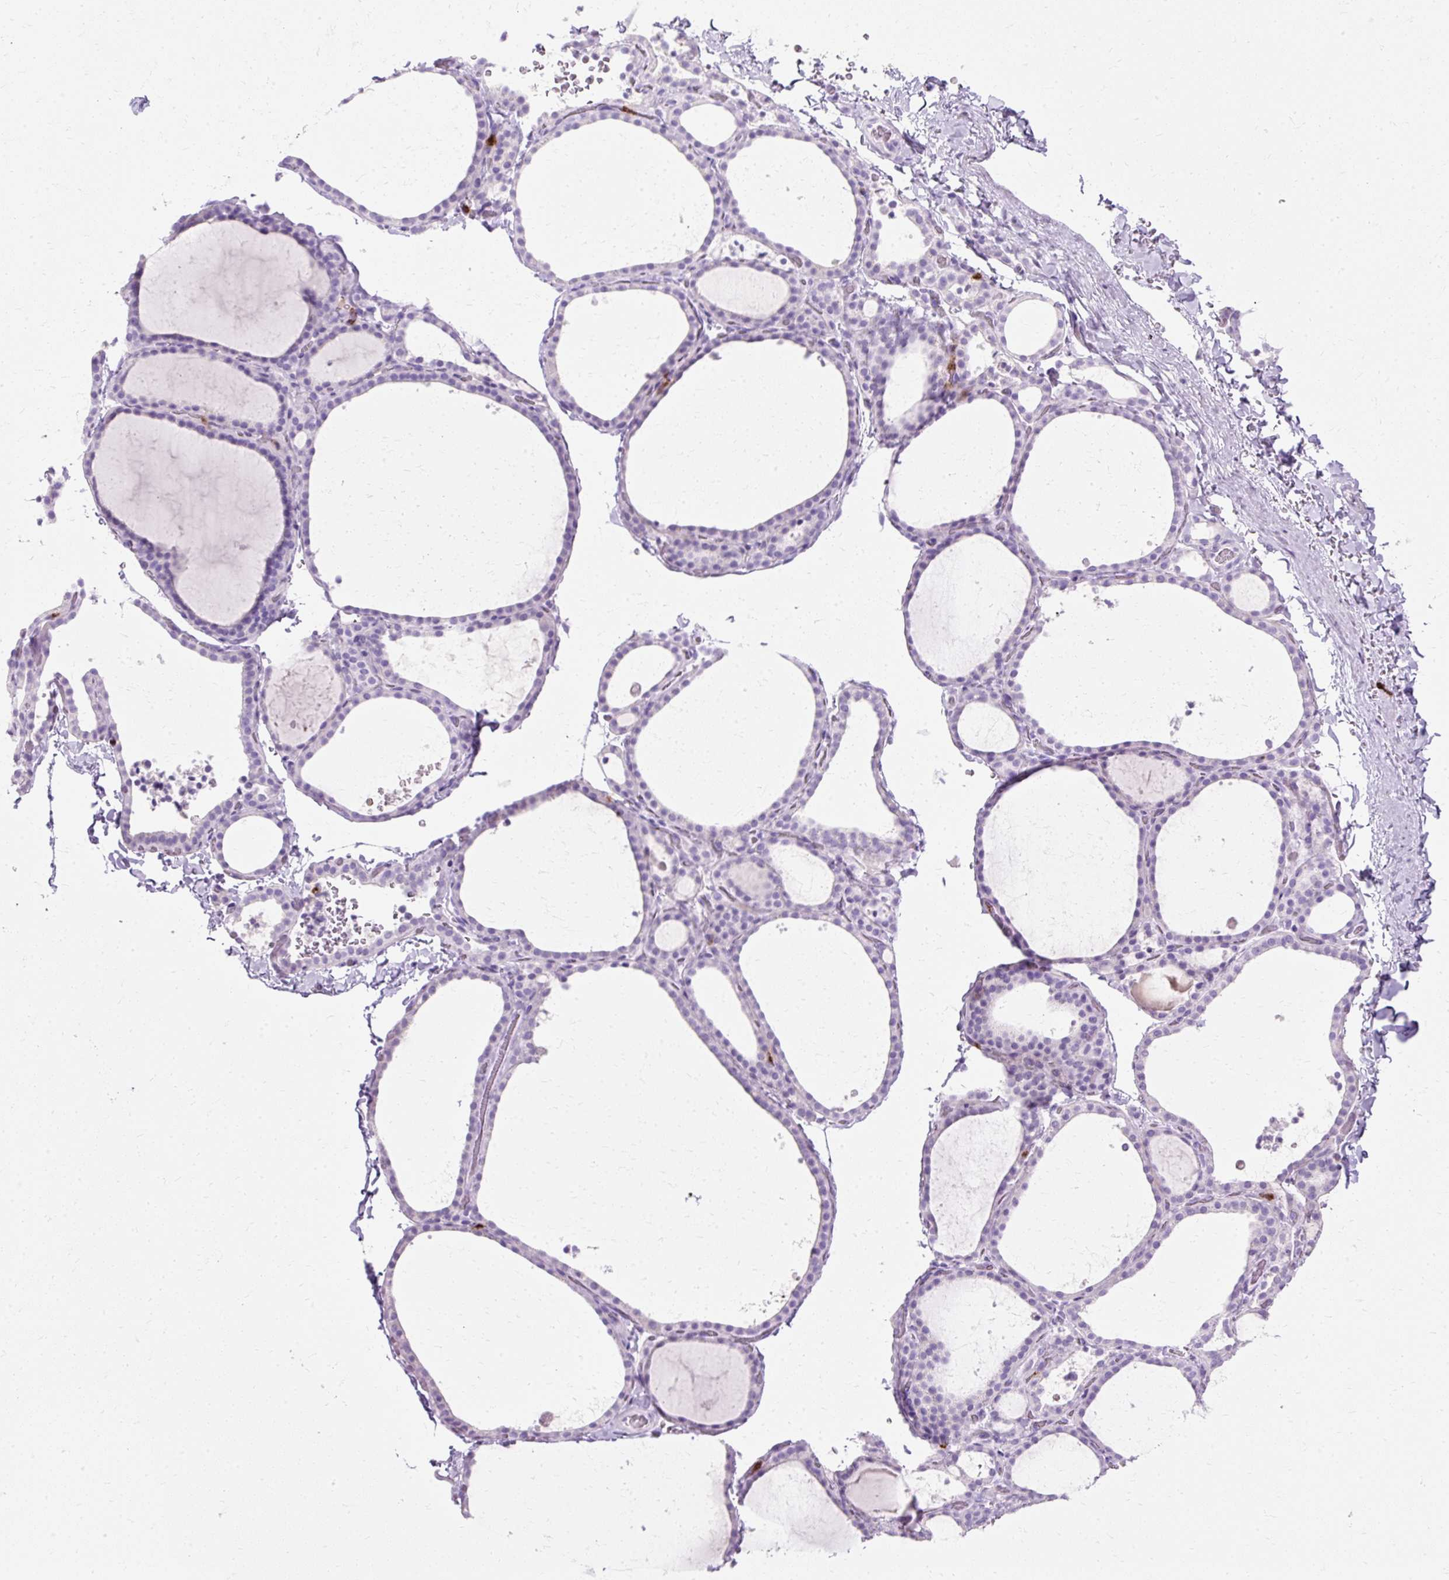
{"staining": {"intensity": "negative", "quantity": "none", "location": "none"}, "tissue": "thyroid gland", "cell_type": "Glandular cells", "image_type": "normal", "snomed": [{"axis": "morphology", "description": "Normal tissue, NOS"}, {"axis": "topography", "description": "Thyroid gland"}], "caption": "Glandular cells show no significant protein positivity in benign thyroid gland.", "gene": "DEFA1B", "patient": {"sex": "female", "age": 22}}